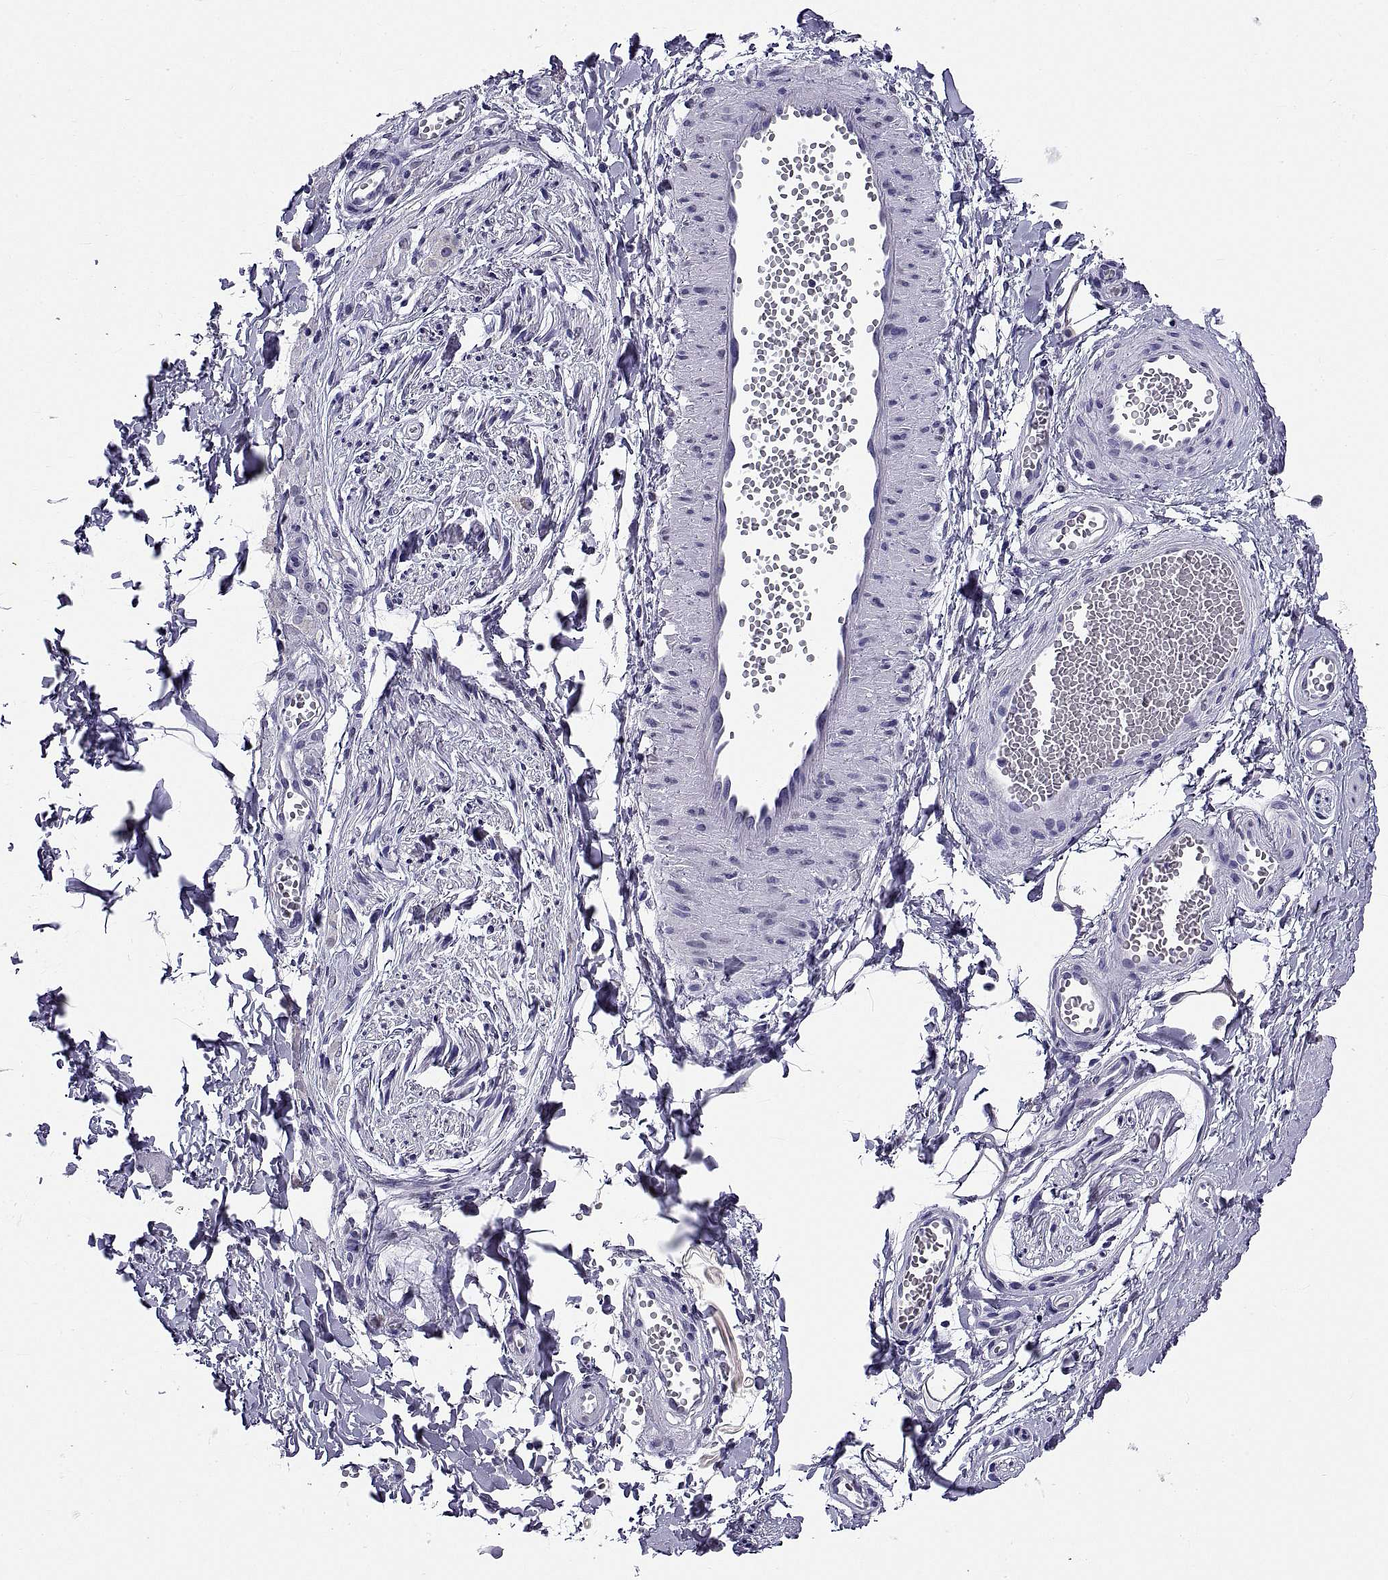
{"staining": {"intensity": "negative", "quantity": "none", "location": "none"}, "tissue": "adipose tissue", "cell_type": "Adipocytes", "image_type": "normal", "snomed": [{"axis": "morphology", "description": "Normal tissue, NOS"}, {"axis": "topography", "description": "Smooth muscle"}, {"axis": "topography", "description": "Peripheral nerve tissue"}], "caption": "High magnification brightfield microscopy of unremarkable adipose tissue stained with DAB (brown) and counterstained with hematoxylin (blue): adipocytes show no significant expression.", "gene": "TGFBR3L", "patient": {"sex": "male", "age": 22}}